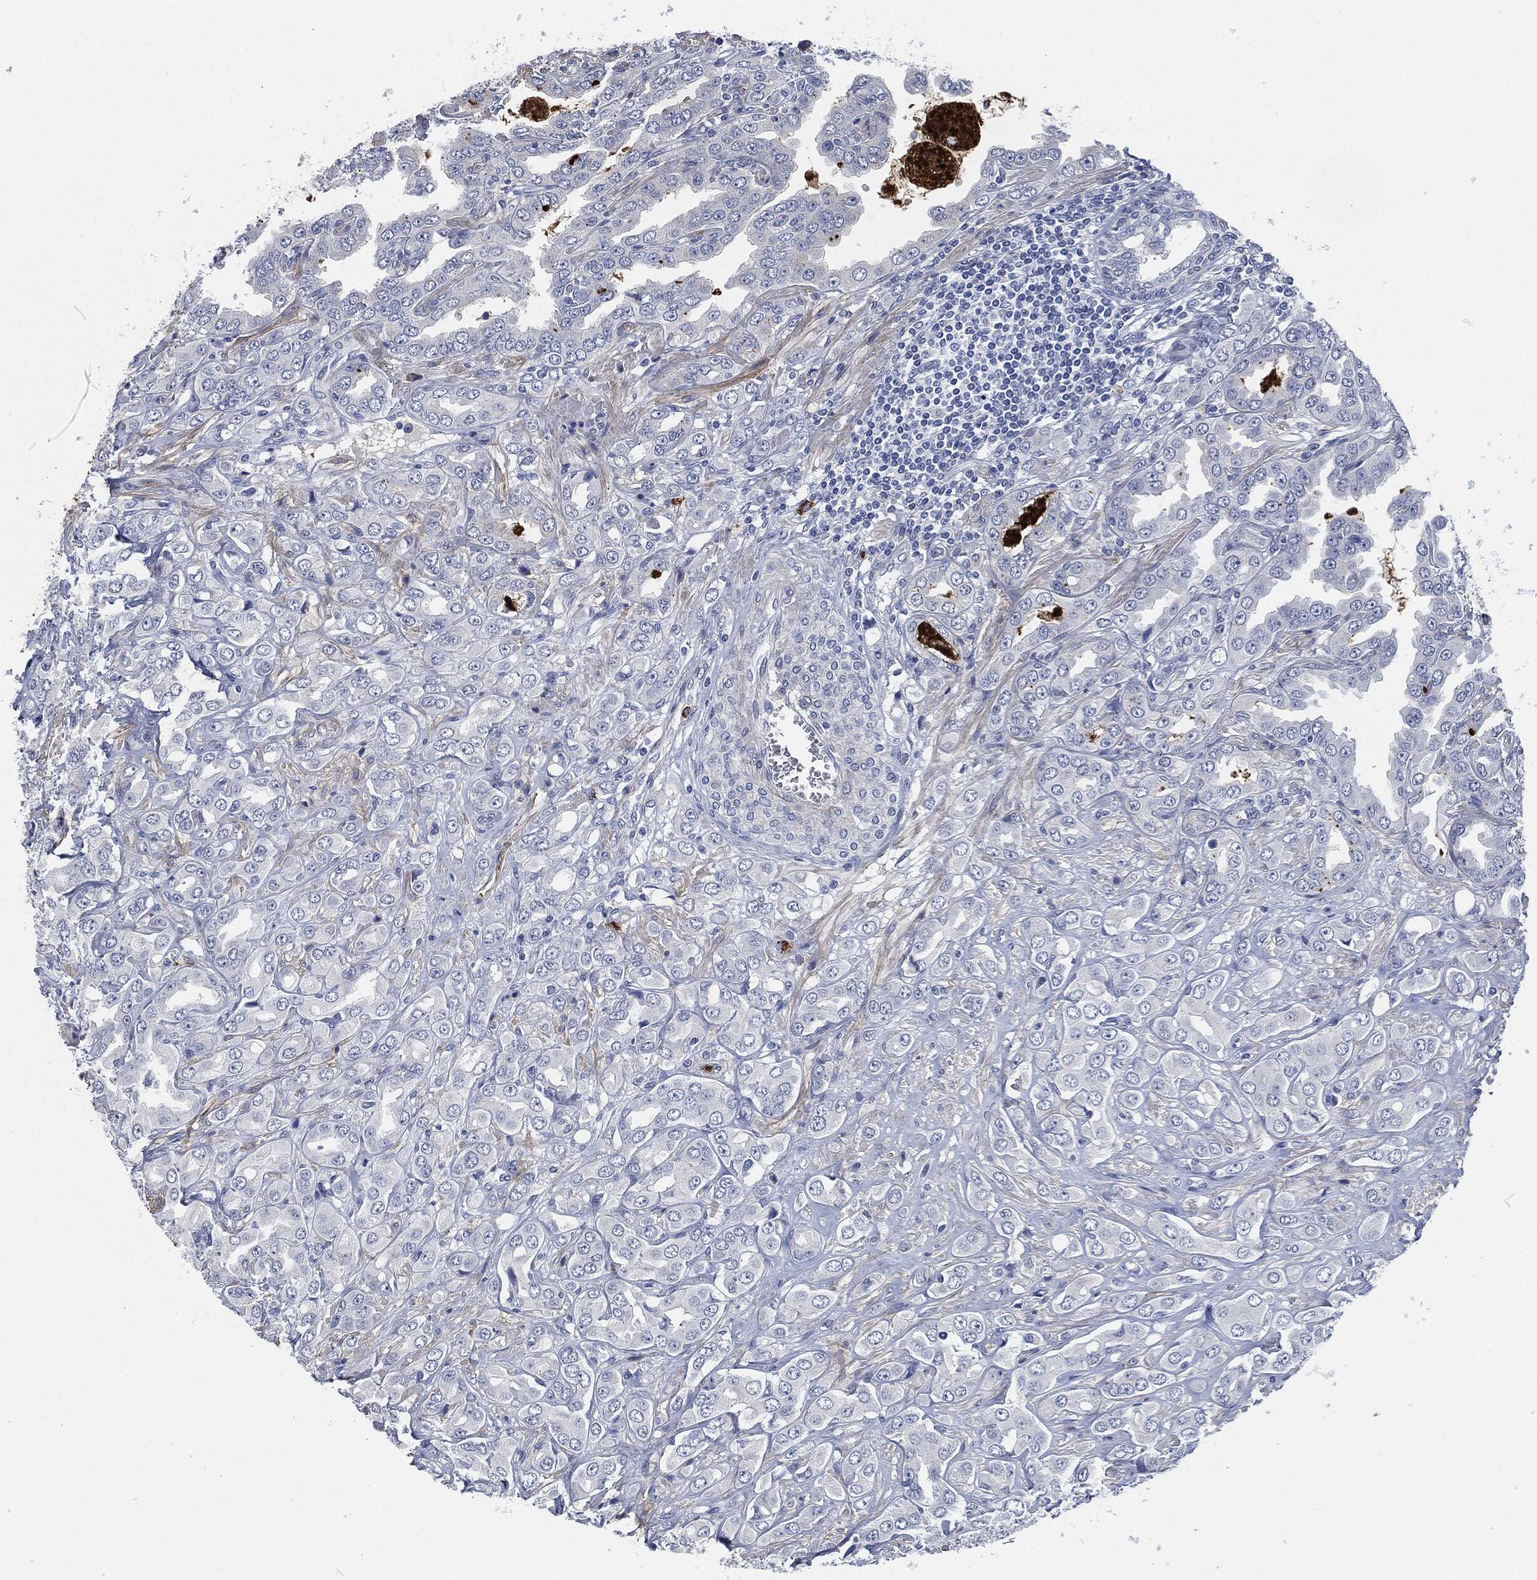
{"staining": {"intensity": "negative", "quantity": "none", "location": "none"}, "tissue": "prostate cancer", "cell_type": "Tumor cells", "image_type": "cancer", "snomed": [{"axis": "morphology", "description": "Adenocarcinoma, NOS"}, {"axis": "topography", "description": "Prostate and seminal vesicle, NOS"}, {"axis": "topography", "description": "Prostate"}], "caption": "Image shows no protein expression in tumor cells of prostate cancer (adenocarcinoma) tissue. (DAB (3,3'-diaminobenzidine) immunohistochemistry visualized using brightfield microscopy, high magnification).", "gene": "MPO", "patient": {"sex": "male", "age": 69}}